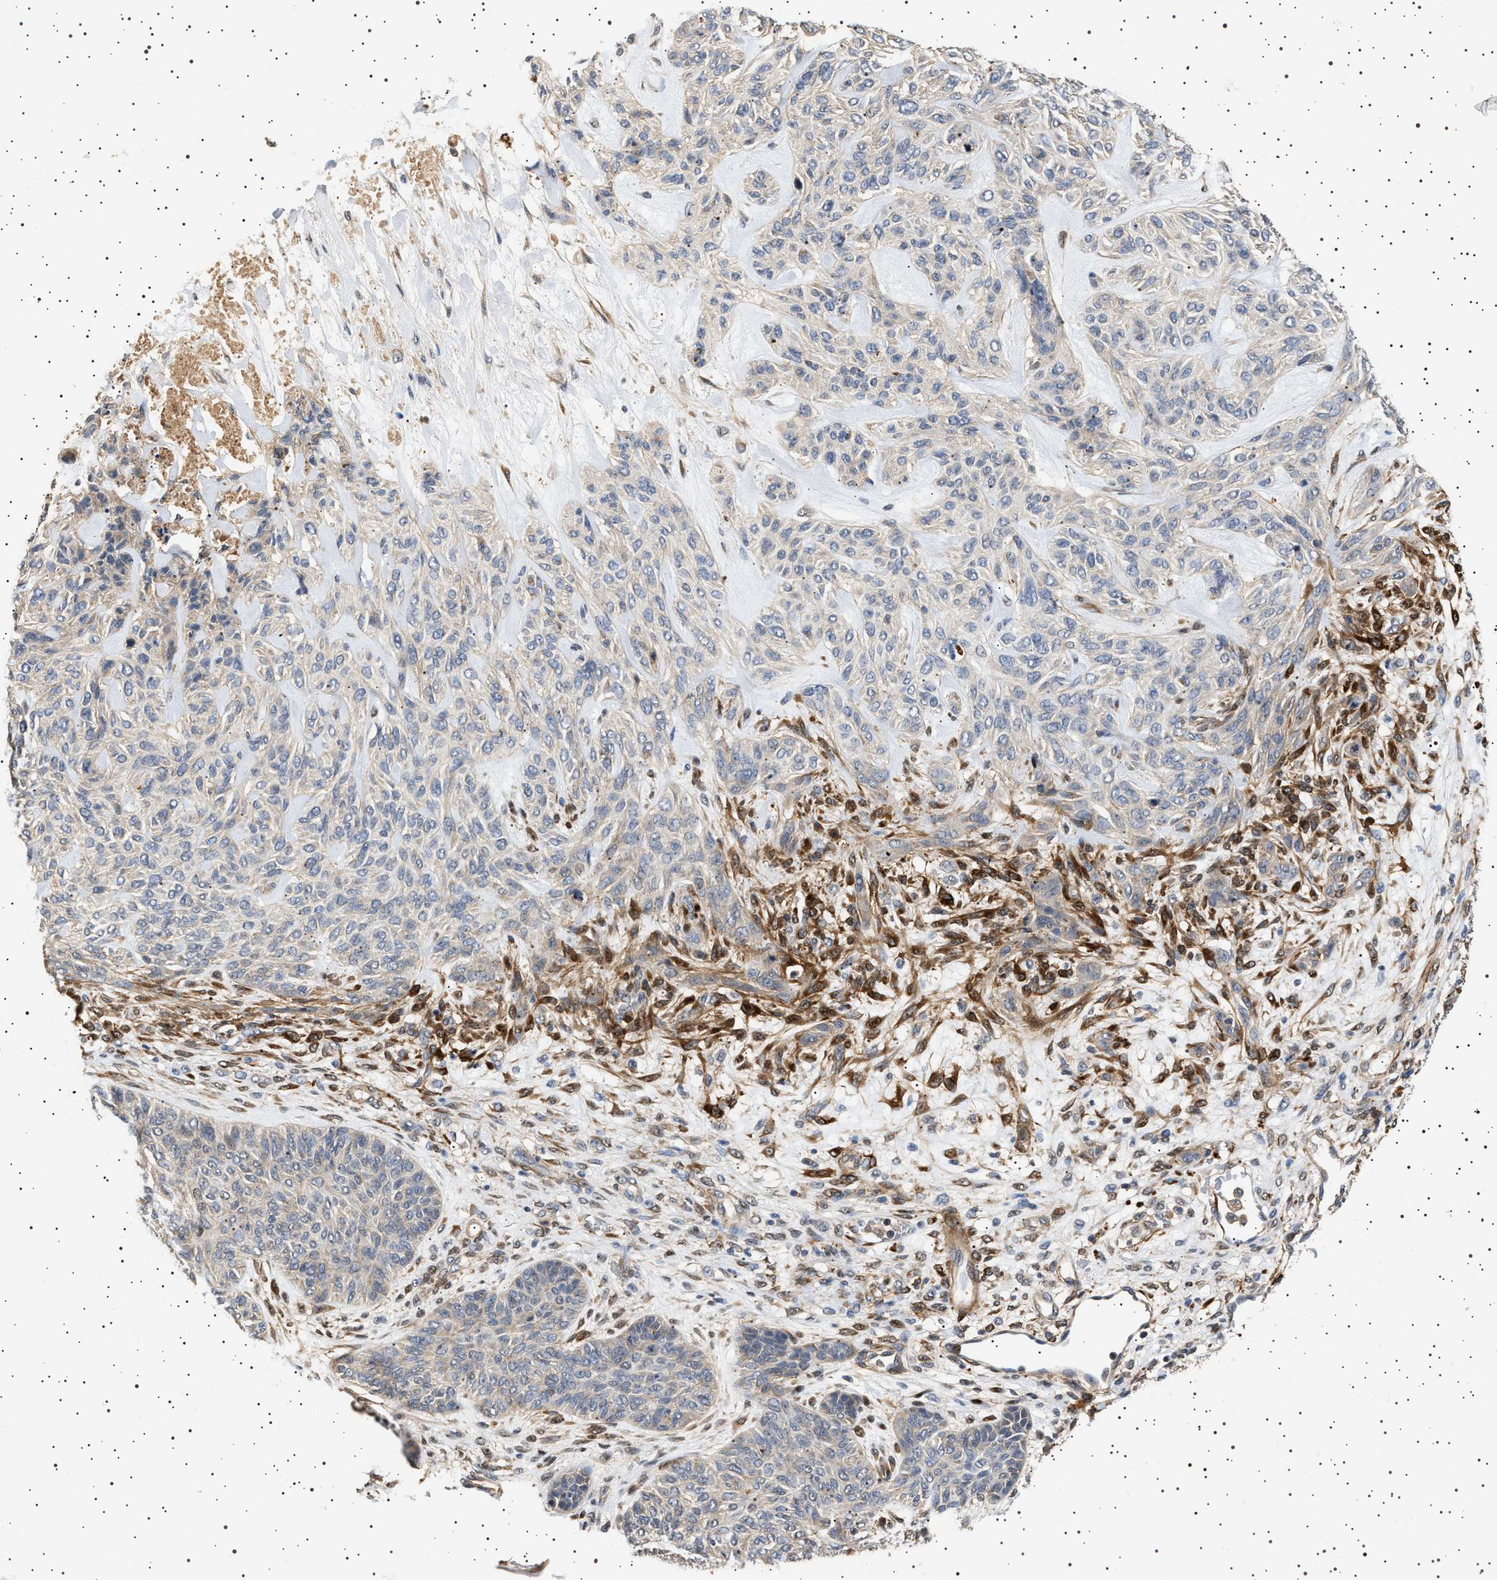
{"staining": {"intensity": "negative", "quantity": "none", "location": "none"}, "tissue": "skin cancer", "cell_type": "Tumor cells", "image_type": "cancer", "snomed": [{"axis": "morphology", "description": "Basal cell carcinoma"}, {"axis": "topography", "description": "Skin"}], "caption": "Image shows no protein staining in tumor cells of basal cell carcinoma (skin) tissue.", "gene": "GUCY1B1", "patient": {"sex": "male", "age": 55}}